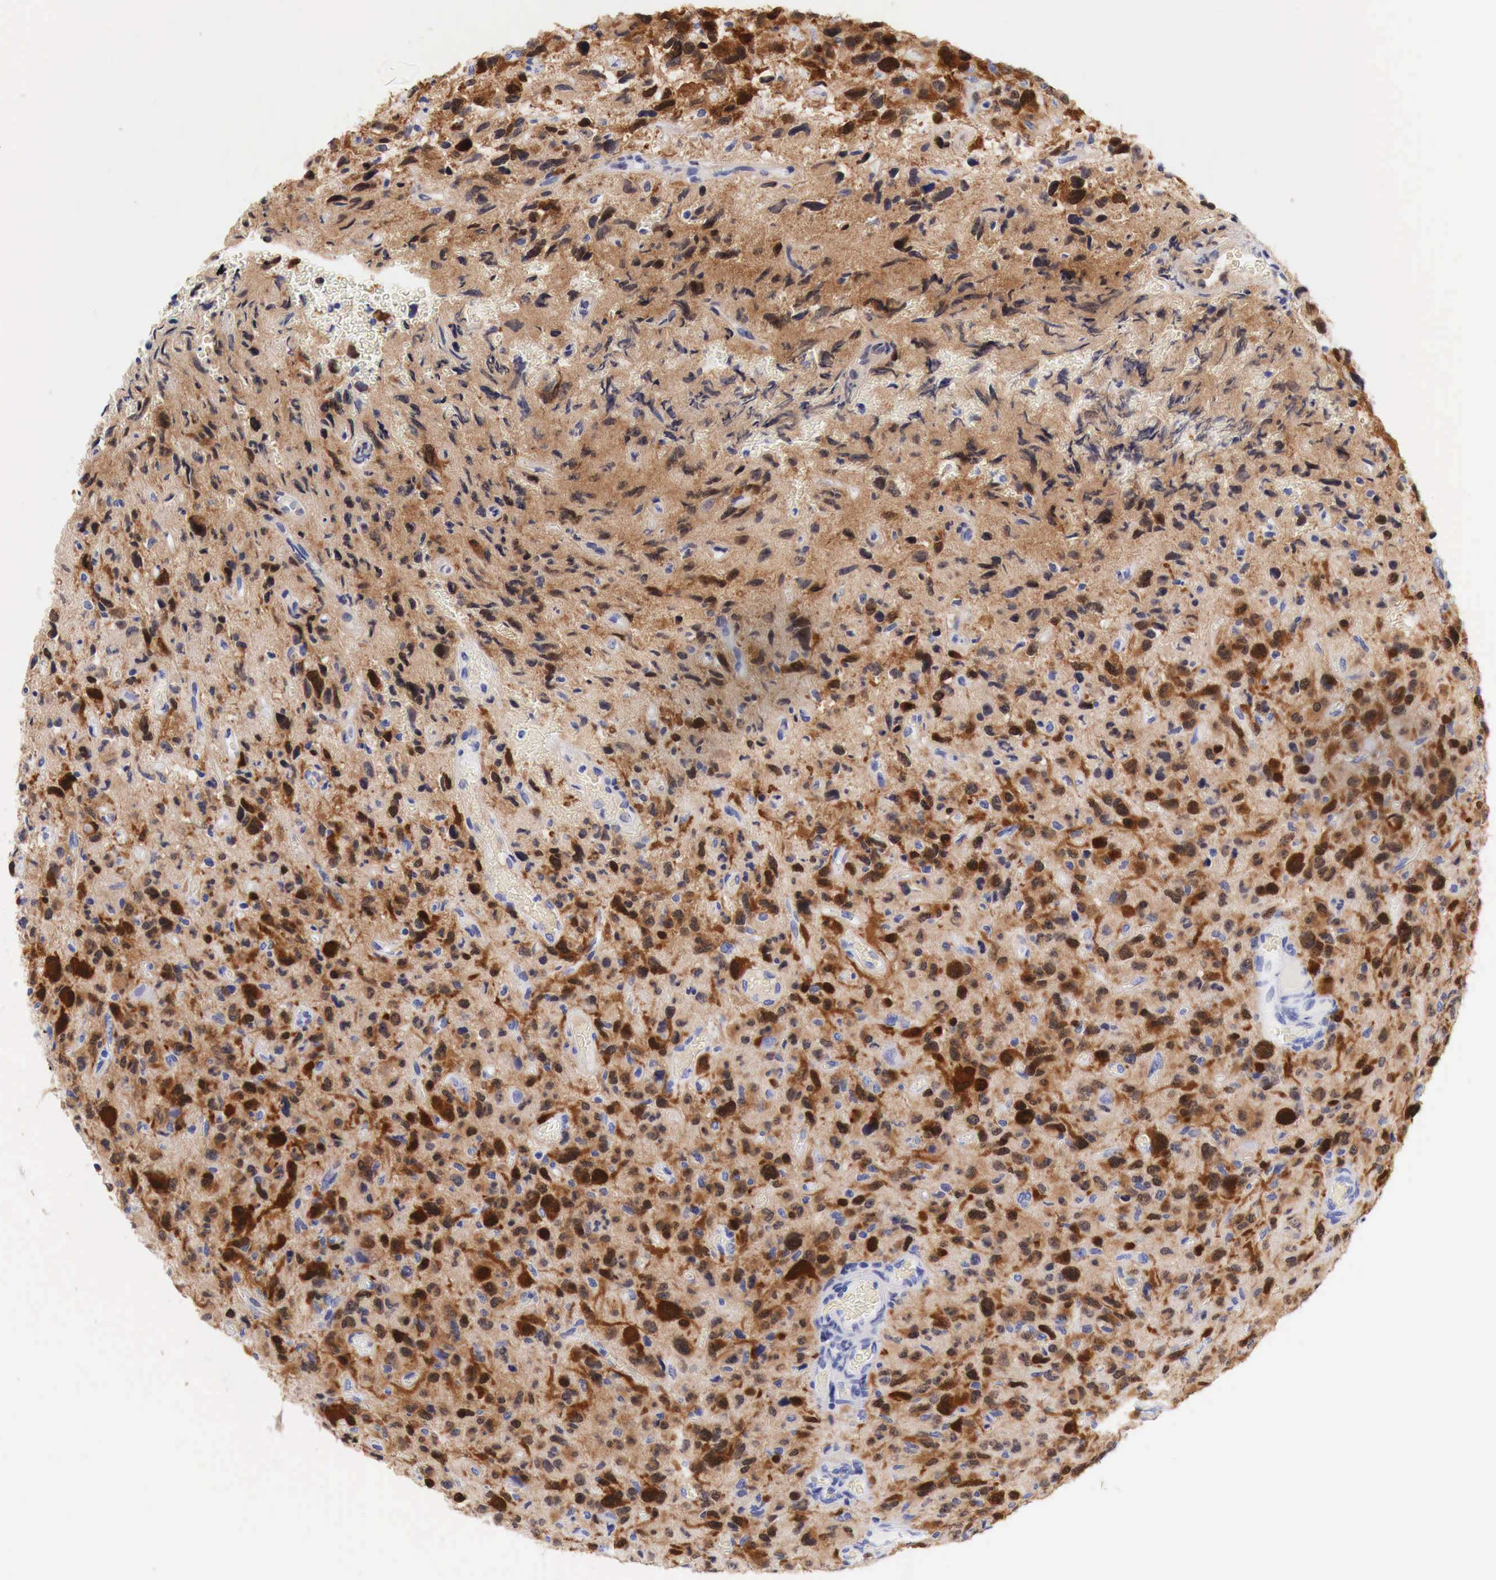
{"staining": {"intensity": "moderate", "quantity": ">75%", "location": "cytoplasmic/membranous,nuclear"}, "tissue": "glioma", "cell_type": "Tumor cells", "image_type": "cancer", "snomed": [{"axis": "morphology", "description": "Glioma, malignant, High grade"}, {"axis": "topography", "description": "Brain"}], "caption": "Human high-grade glioma (malignant) stained with a brown dye reveals moderate cytoplasmic/membranous and nuclear positive positivity in about >75% of tumor cells.", "gene": "CDKN2A", "patient": {"sex": "female", "age": 60}}